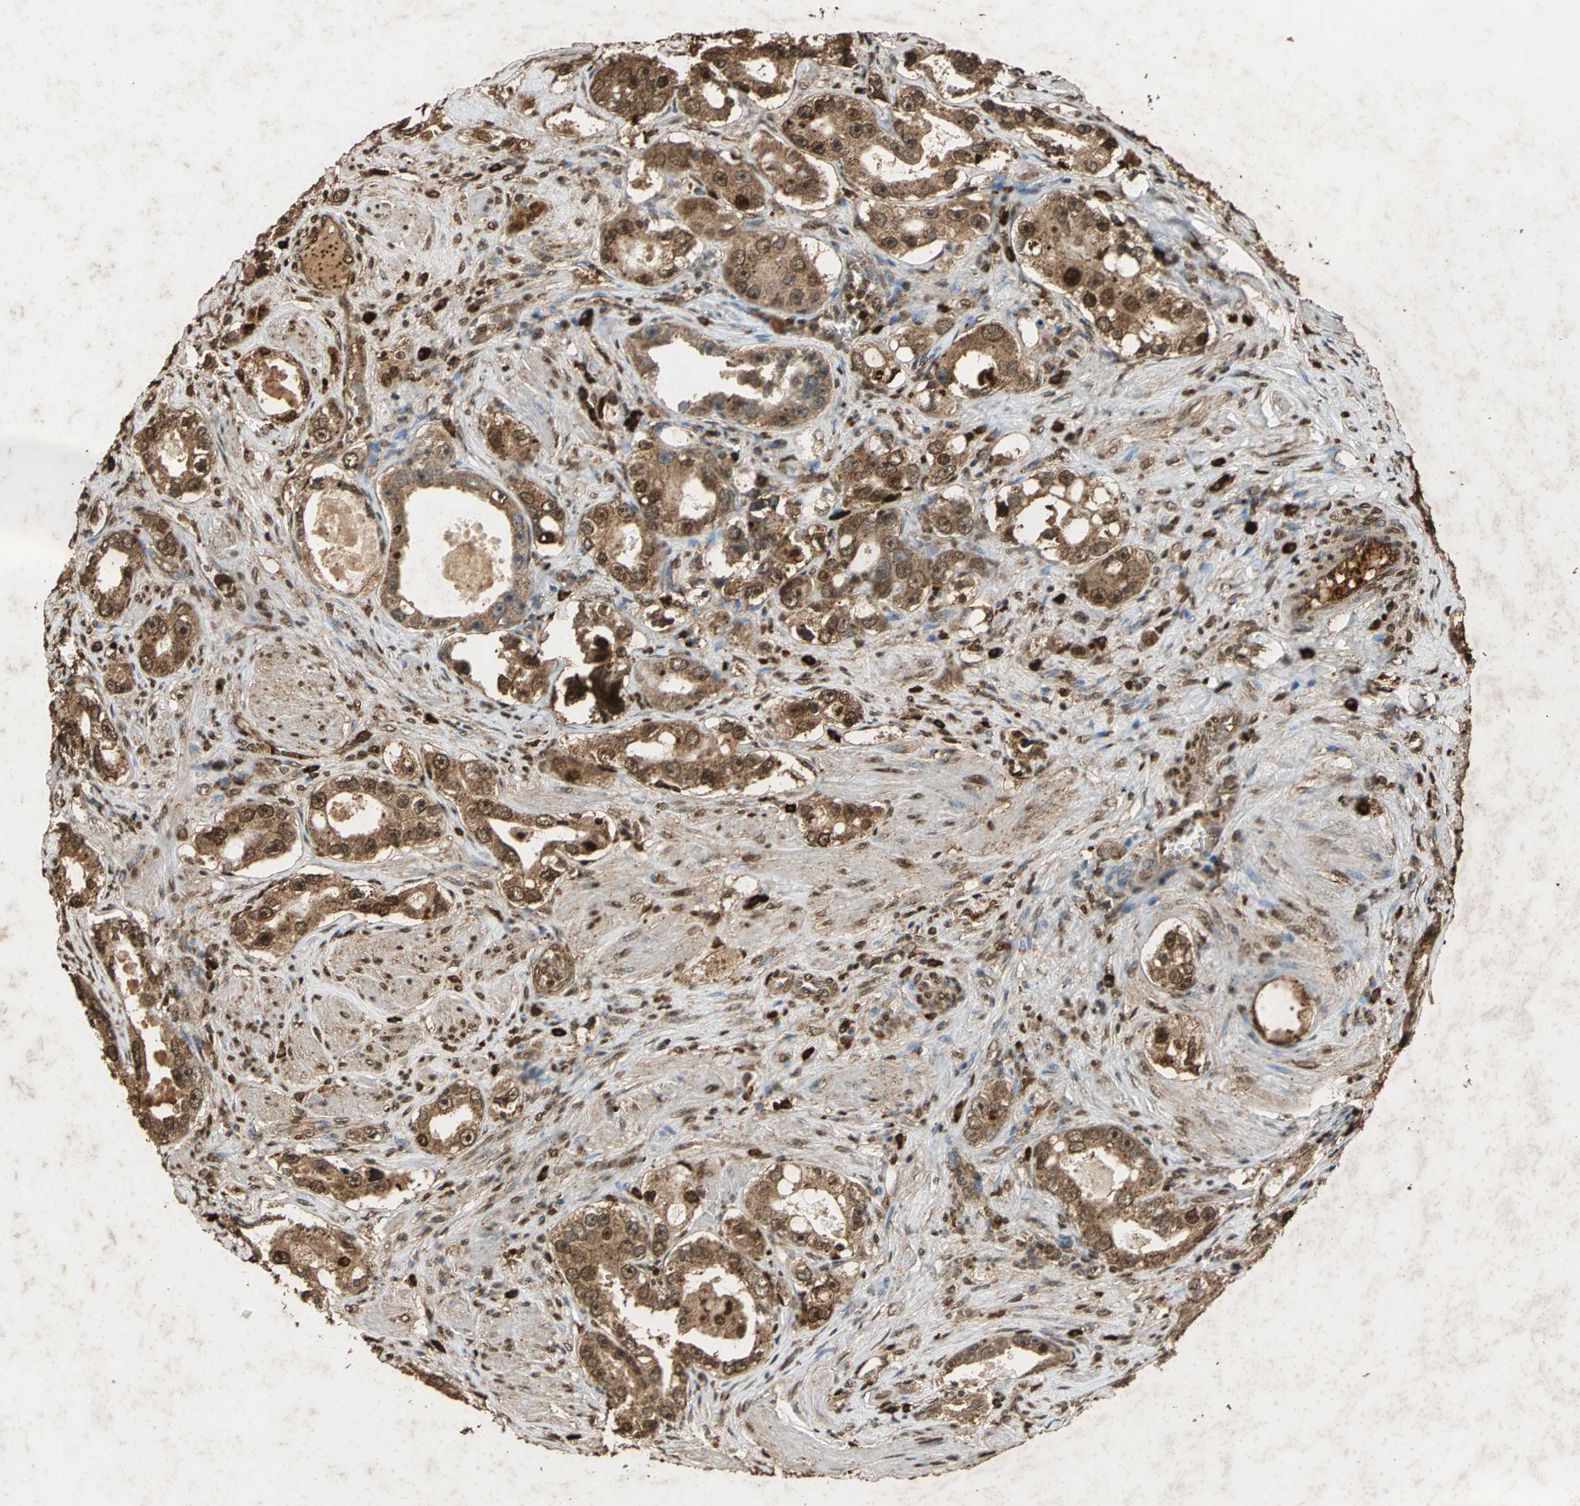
{"staining": {"intensity": "strong", "quantity": ">75%", "location": "cytoplasmic/membranous"}, "tissue": "prostate cancer", "cell_type": "Tumor cells", "image_type": "cancer", "snomed": [{"axis": "morphology", "description": "Adenocarcinoma, High grade"}, {"axis": "topography", "description": "Prostate"}], "caption": "This is a micrograph of immunohistochemistry (IHC) staining of prostate high-grade adenocarcinoma, which shows strong staining in the cytoplasmic/membranous of tumor cells.", "gene": "GAPDH", "patient": {"sex": "male", "age": 63}}